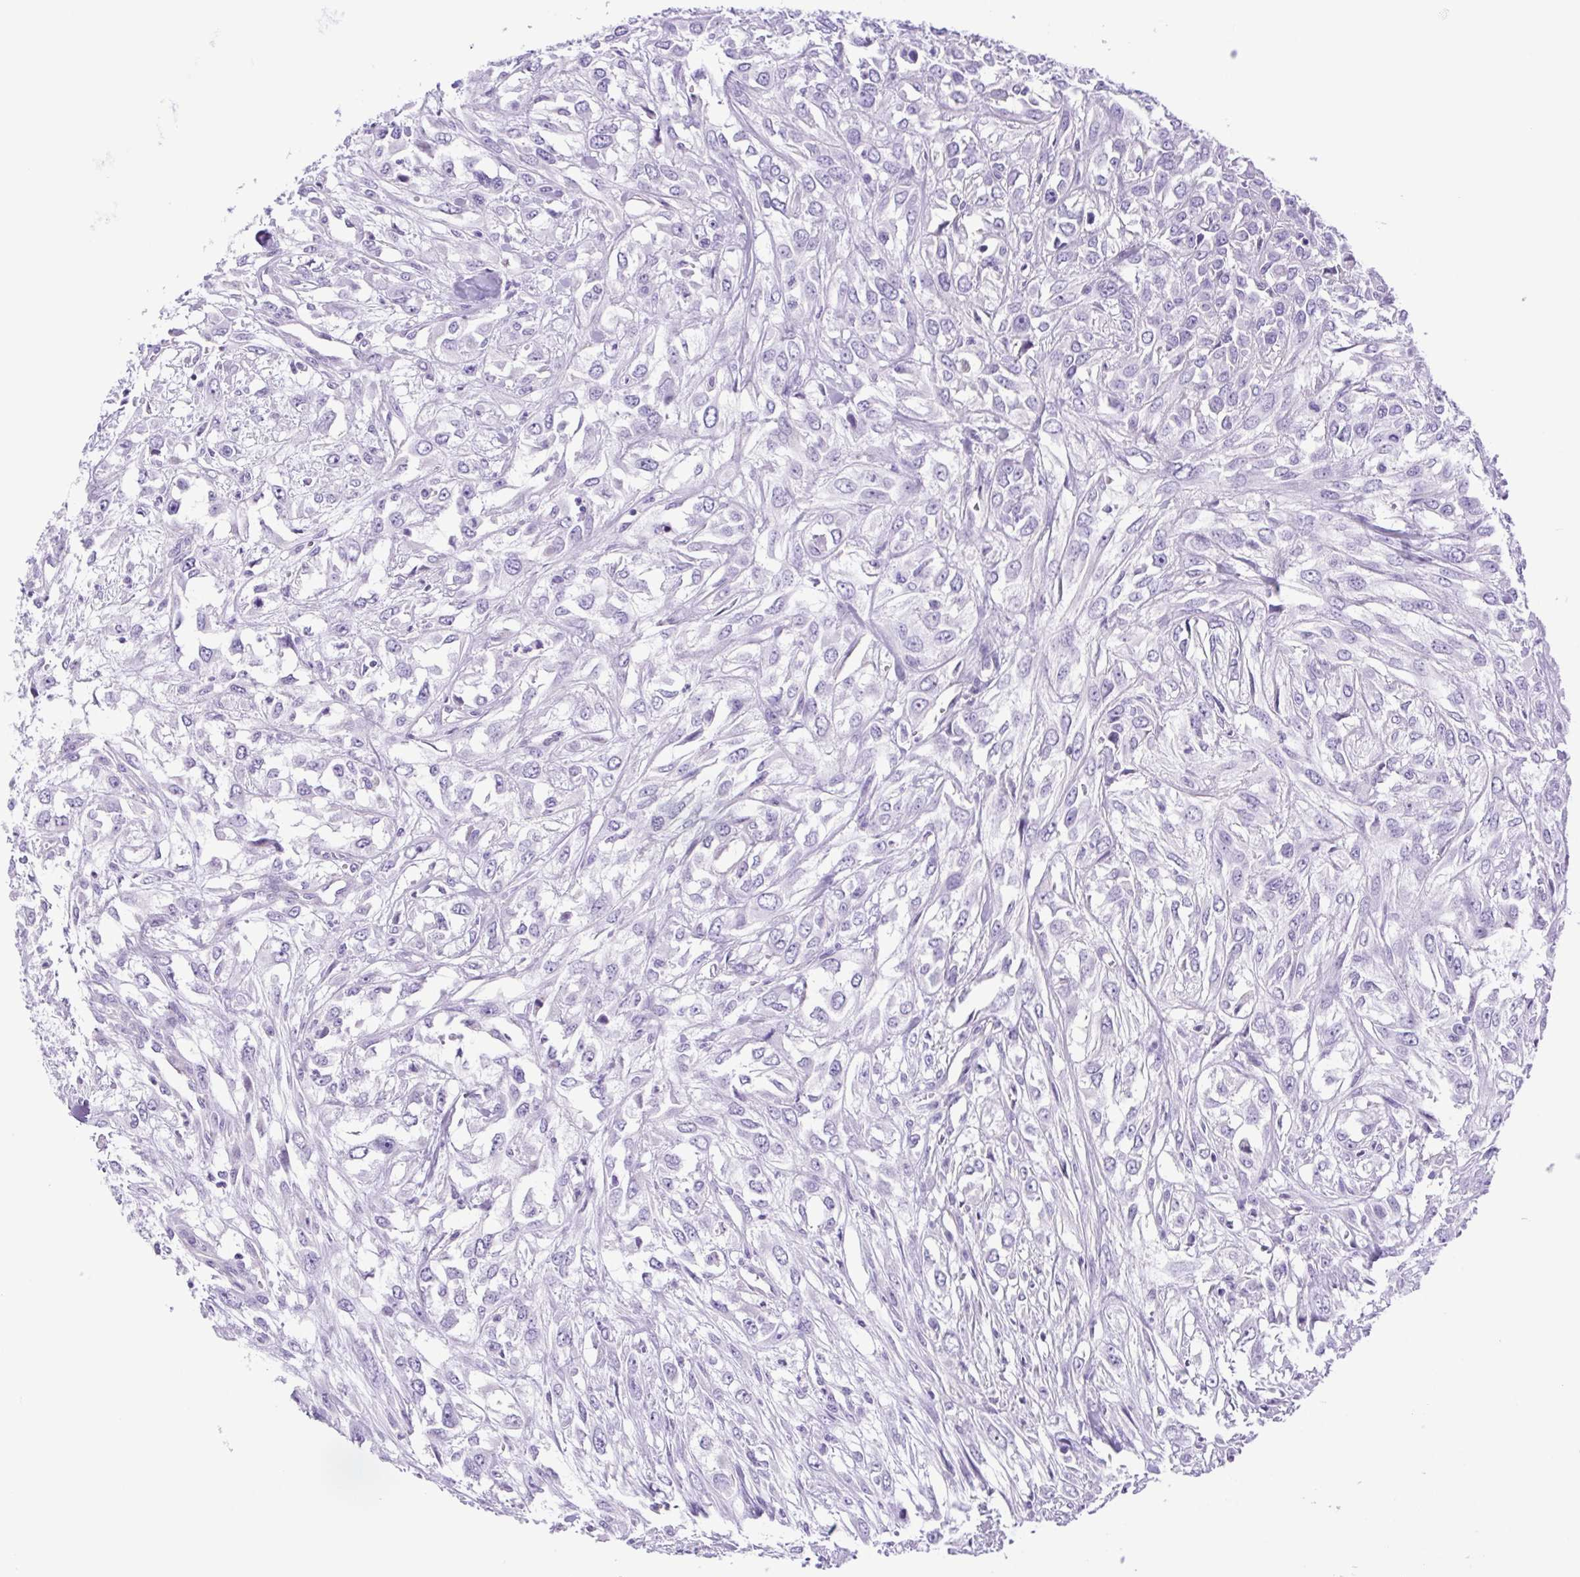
{"staining": {"intensity": "negative", "quantity": "none", "location": "none"}, "tissue": "urothelial cancer", "cell_type": "Tumor cells", "image_type": "cancer", "snomed": [{"axis": "morphology", "description": "Urothelial carcinoma, High grade"}, {"axis": "topography", "description": "Urinary bladder"}], "caption": "An IHC image of urothelial carcinoma (high-grade) is shown. There is no staining in tumor cells of urothelial carcinoma (high-grade).", "gene": "CDSN", "patient": {"sex": "male", "age": 67}}